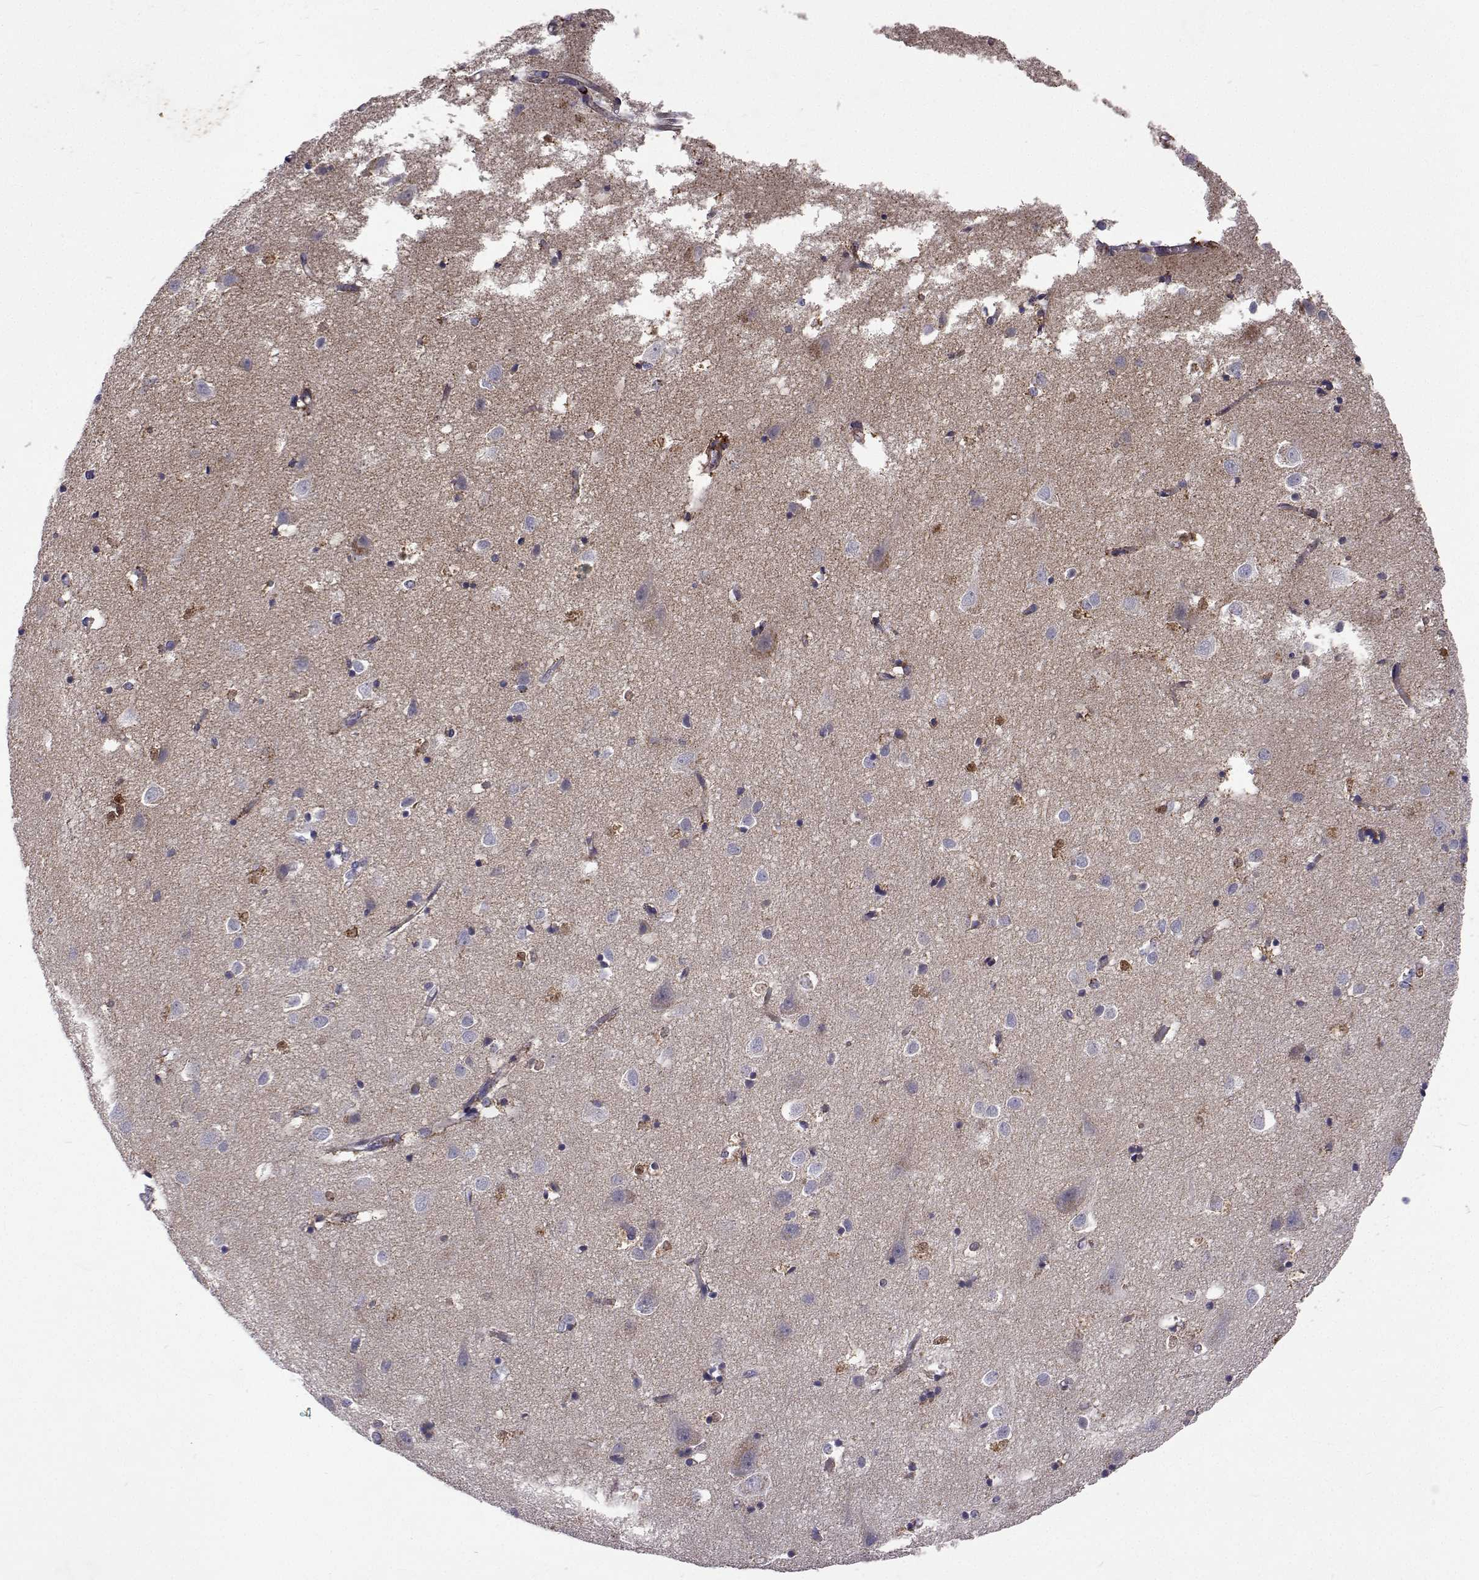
{"staining": {"intensity": "negative", "quantity": "none", "location": "none"}, "tissue": "cerebral cortex", "cell_type": "Endothelial cells", "image_type": "normal", "snomed": [{"axis": "morphology", "description": "Normal tissue, NOS"}, {"axis": "topography", "description": "Cerebral cortex"}], "caption": "Unremarkable cerebral cortex was stained to show a protein in brown. There is no significant staining in endothelial cells. Brightfield microscopy of immunohistochemistry (IHC) stained with DAB (brown) and hematoxylin (blue), captured at high magnification.", "gene": "DHTKD1", "patient": {"sex": "male", "age": 70}}